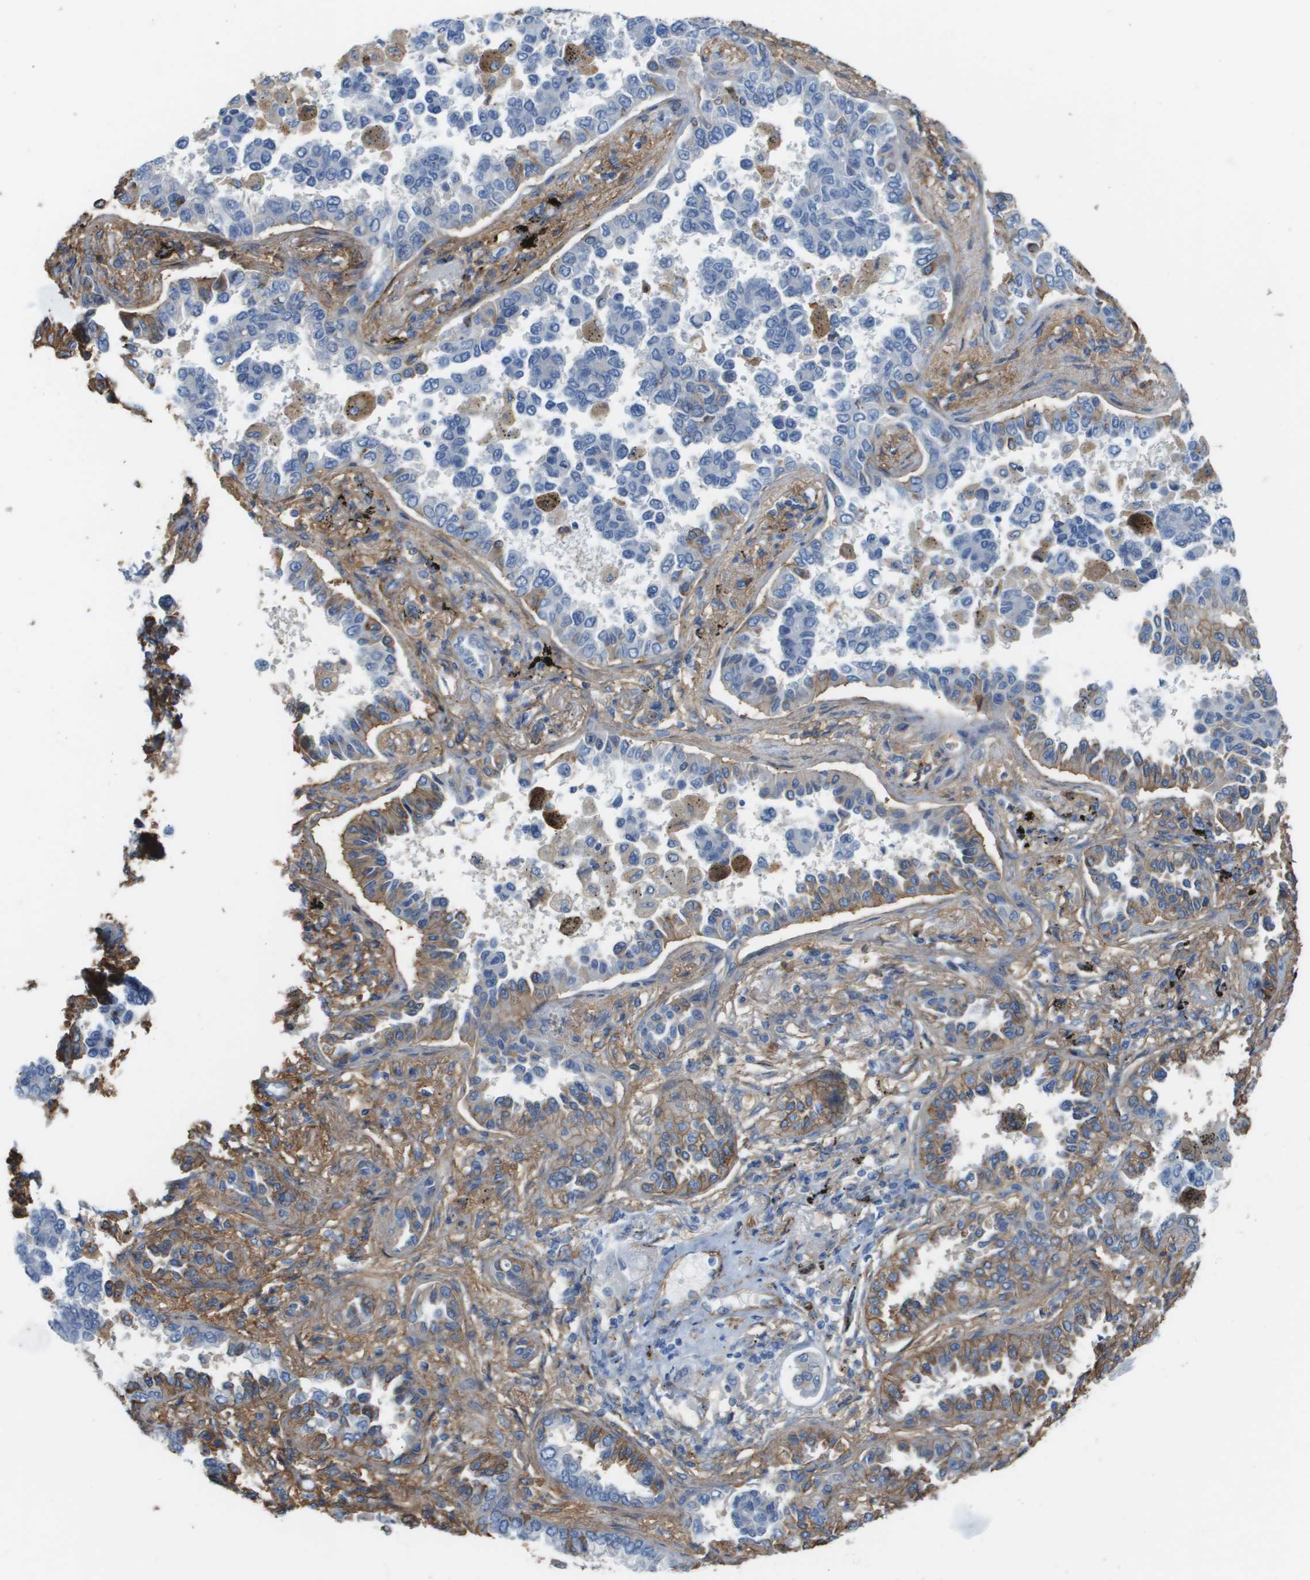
{"staining": {"intensity": "moderate", "quantity": "<25%", "location": "cytoplasmic/membranous"}, "tissue": "lung cancer", "cell_type": "Tumor cells", "image_type": "cancer", "snomed": [{"axis": "morphology", "description": "Normal tissue, NOS"}, {"axis": "morphology", "description": "Adenocarcinoma, NOS"}, {"axis": "topography", "description": "Lung"}], "caption": "There is low levels of moderate cytoplasmic/membranous positivity in tumor cells of lung cancer (adenocarcinoma), as demonstrated by immunohistochemical staining (brown color).", "gene": "ZBTB43", "patient": {"sex": "male", "age": 59}}